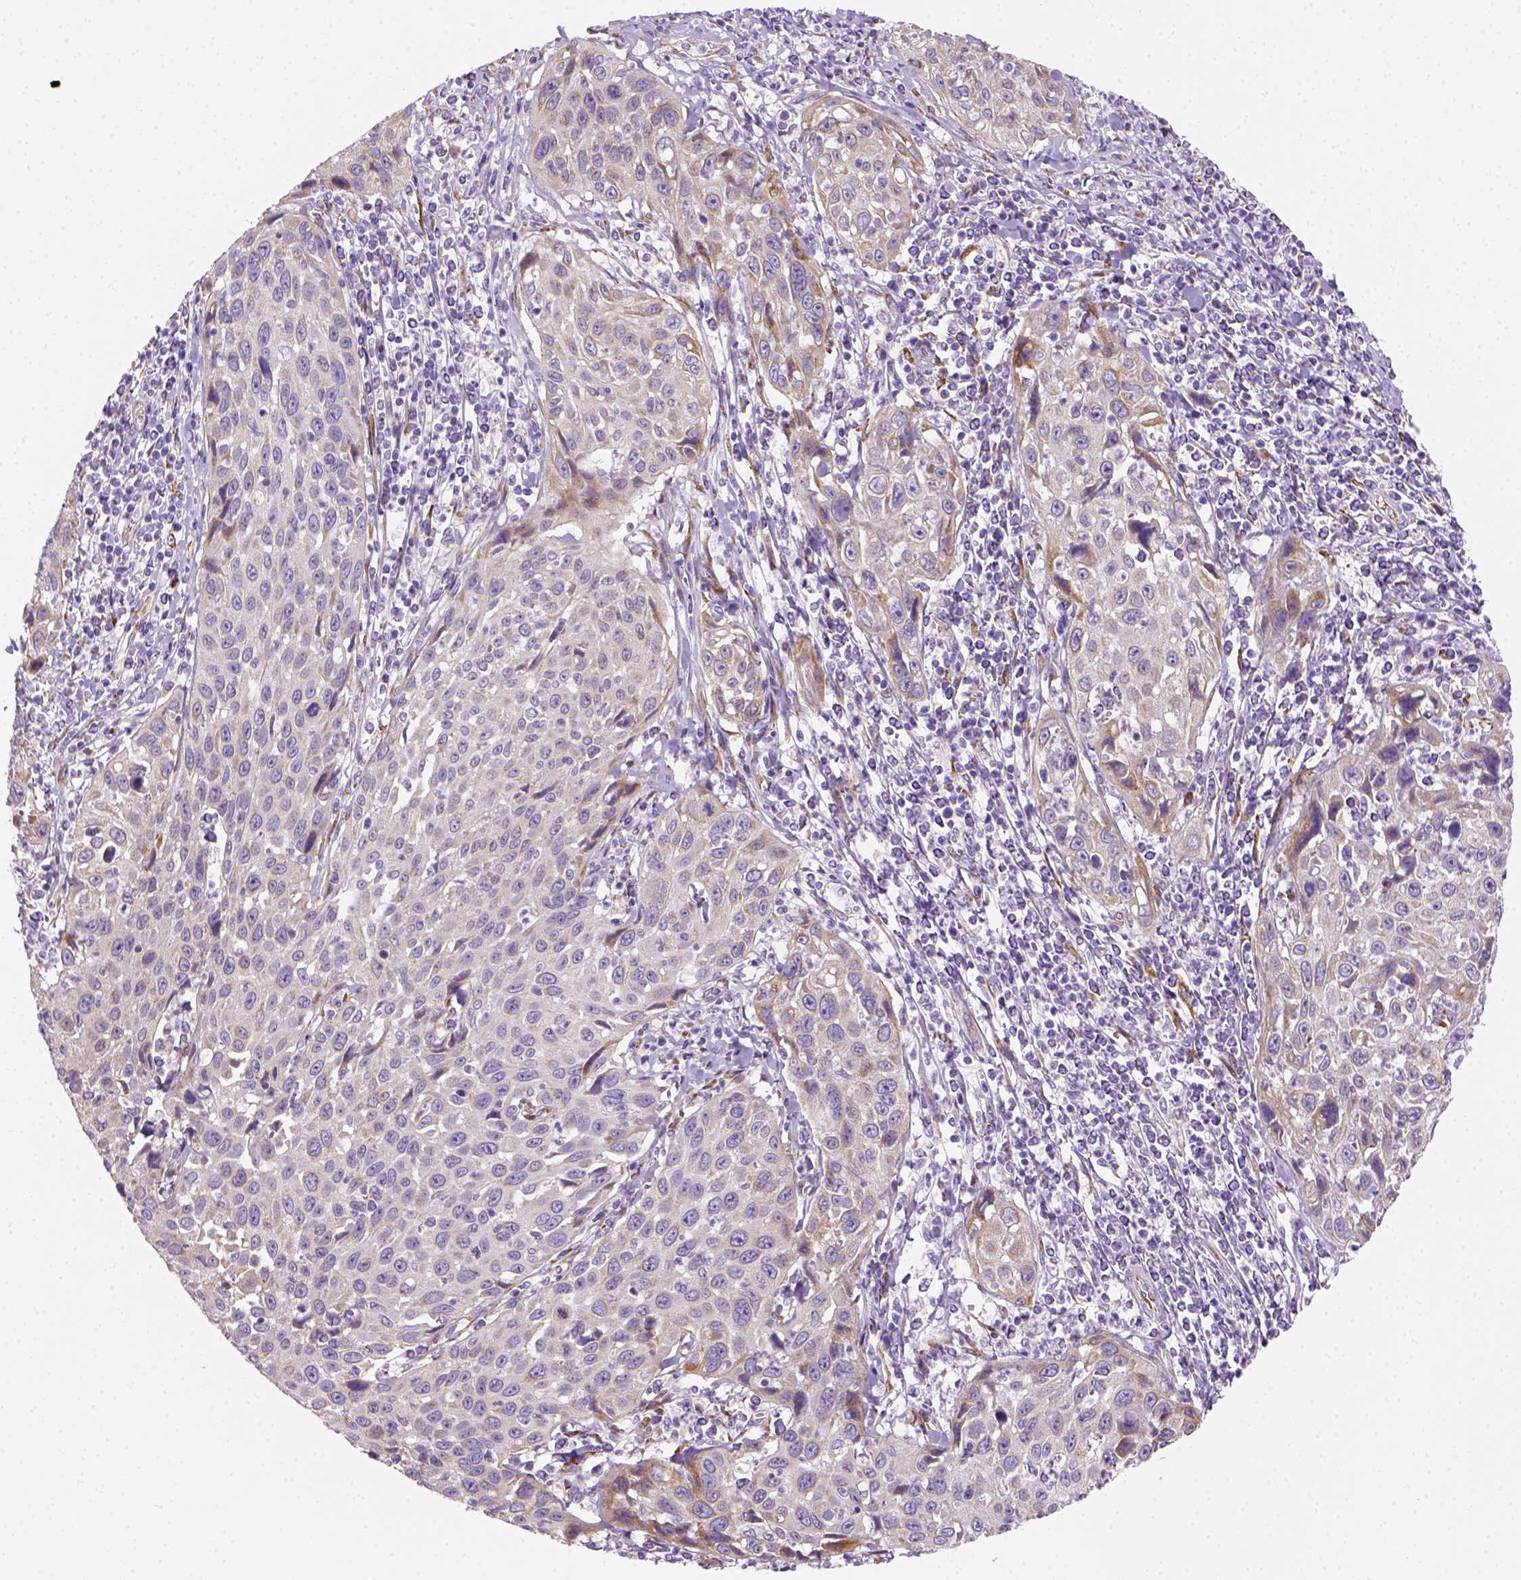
{"staining": {"intensity": "weak", "quantity": "<25%", "location": "cytoplasmic/membranous"}, "tissue": "cervical cancer", "cell_type": "Tumor cells", "image_type": "cancer", "snomed": [{"axis": "morphology", "description": "Squamous cell carcinoma, NOS"}, {"axis": "topography", "description": "Cervix"}], "caption": "This is a micrograph of immunohistochemistry staining of cervical cancer, which shows no positivity in tumor cells. (DAB (3,3'-diaminobenzidine) IHC, high magnification).", "gene": "CES2", "patient": {"sex": "female", "age": 26}}